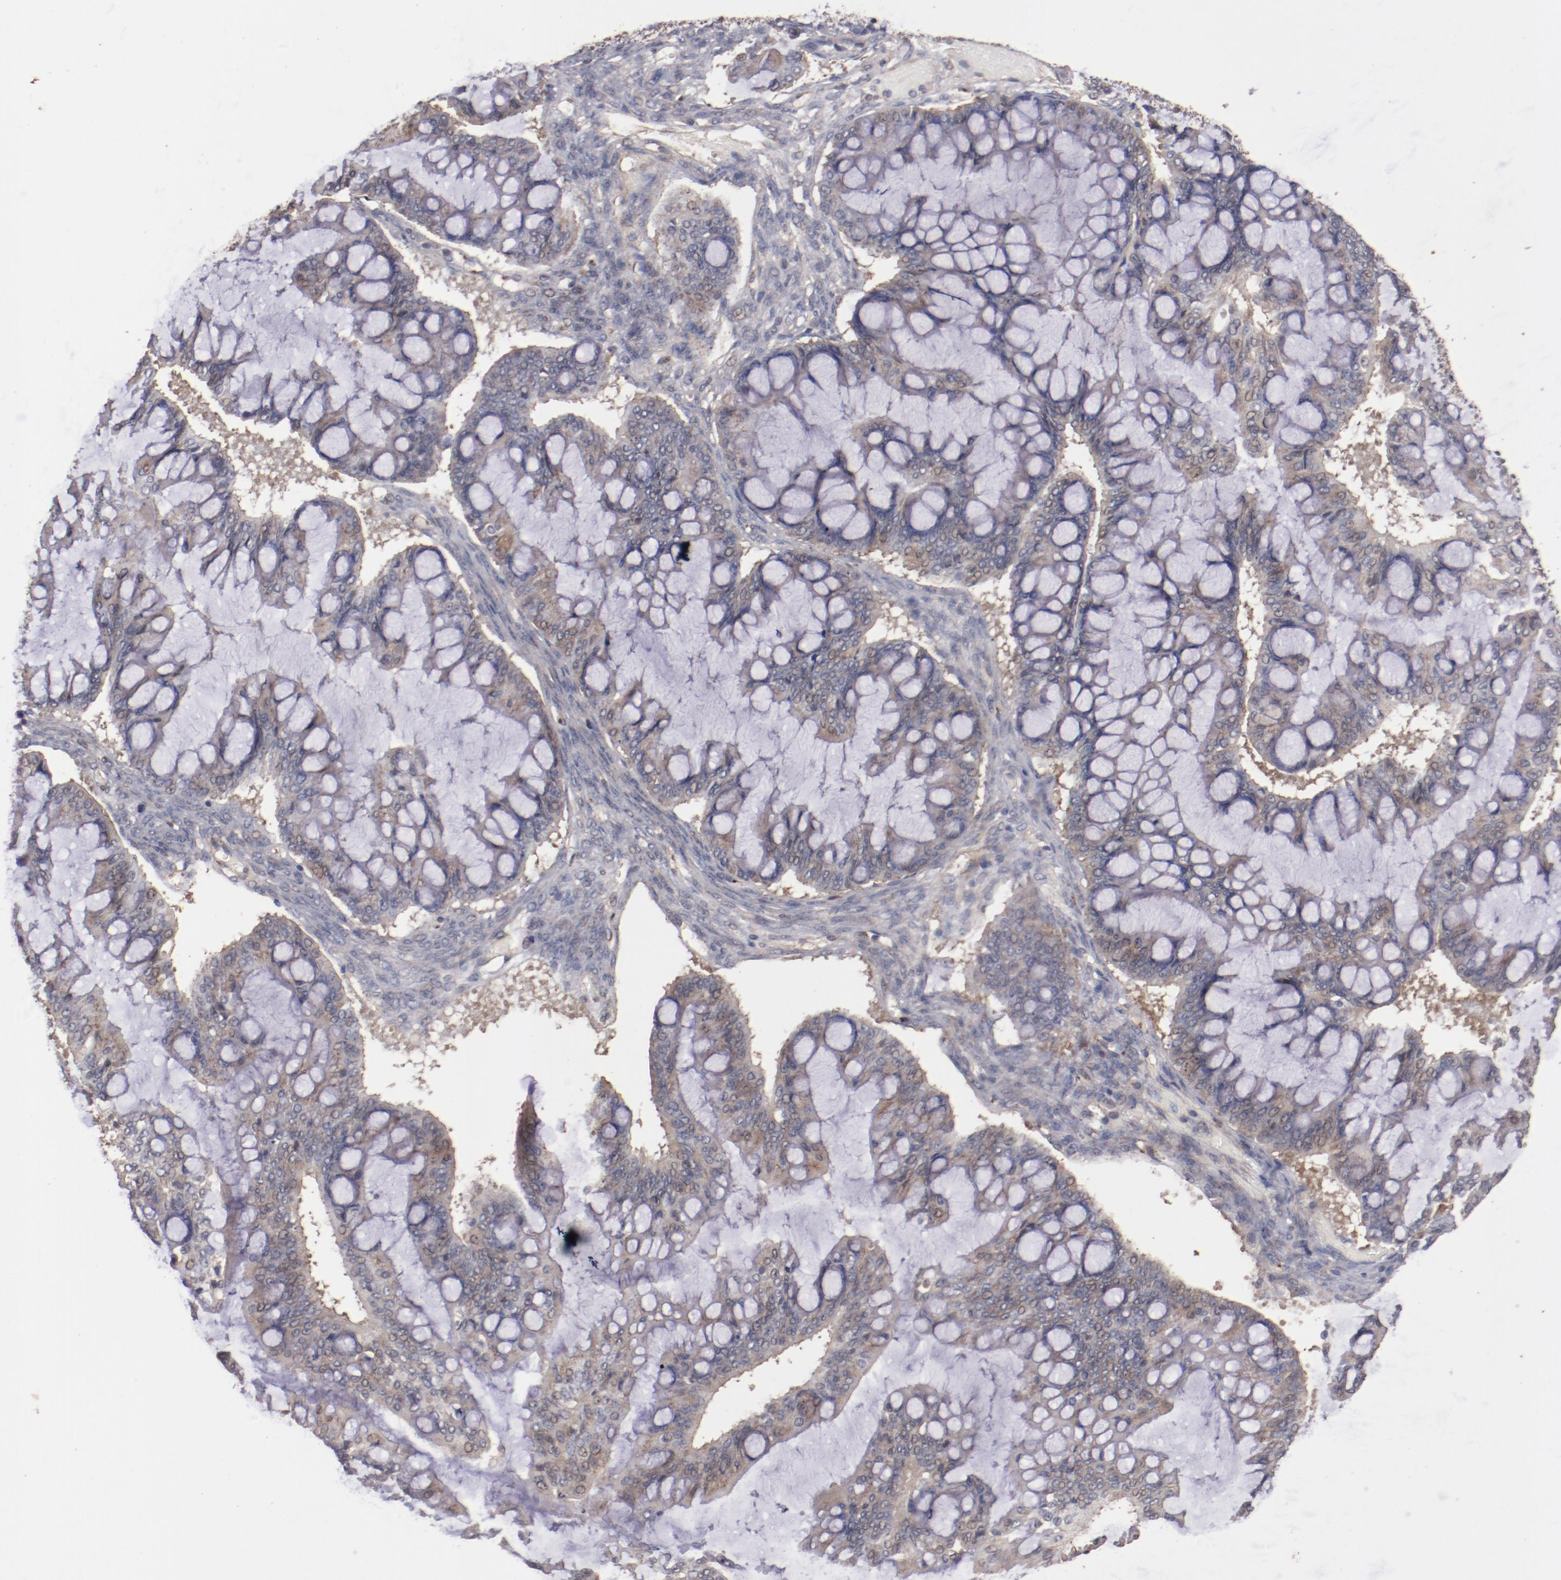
{"staining": {"intensity": "weak", "quantity": ">75%", "location": "cytoplasmic/membranous"}, "tissue": "ovarian cancer", "cell_type": "Tumor cells", "image_type": "cancer", "snomed": [{"axis": "morphology", "description": "Cystadenocarcinoma, mucinous, NOS"}, {"axis": "topography", "description": "Ovary"}], "caption": "Human ovarian cancer stained with a brown dye shows weak cytoplasmic/membranous positive positivity in about >75% of tumor cells.", "gene": "DIPK2B", "patient": {"sex": "female", "age": 73}}